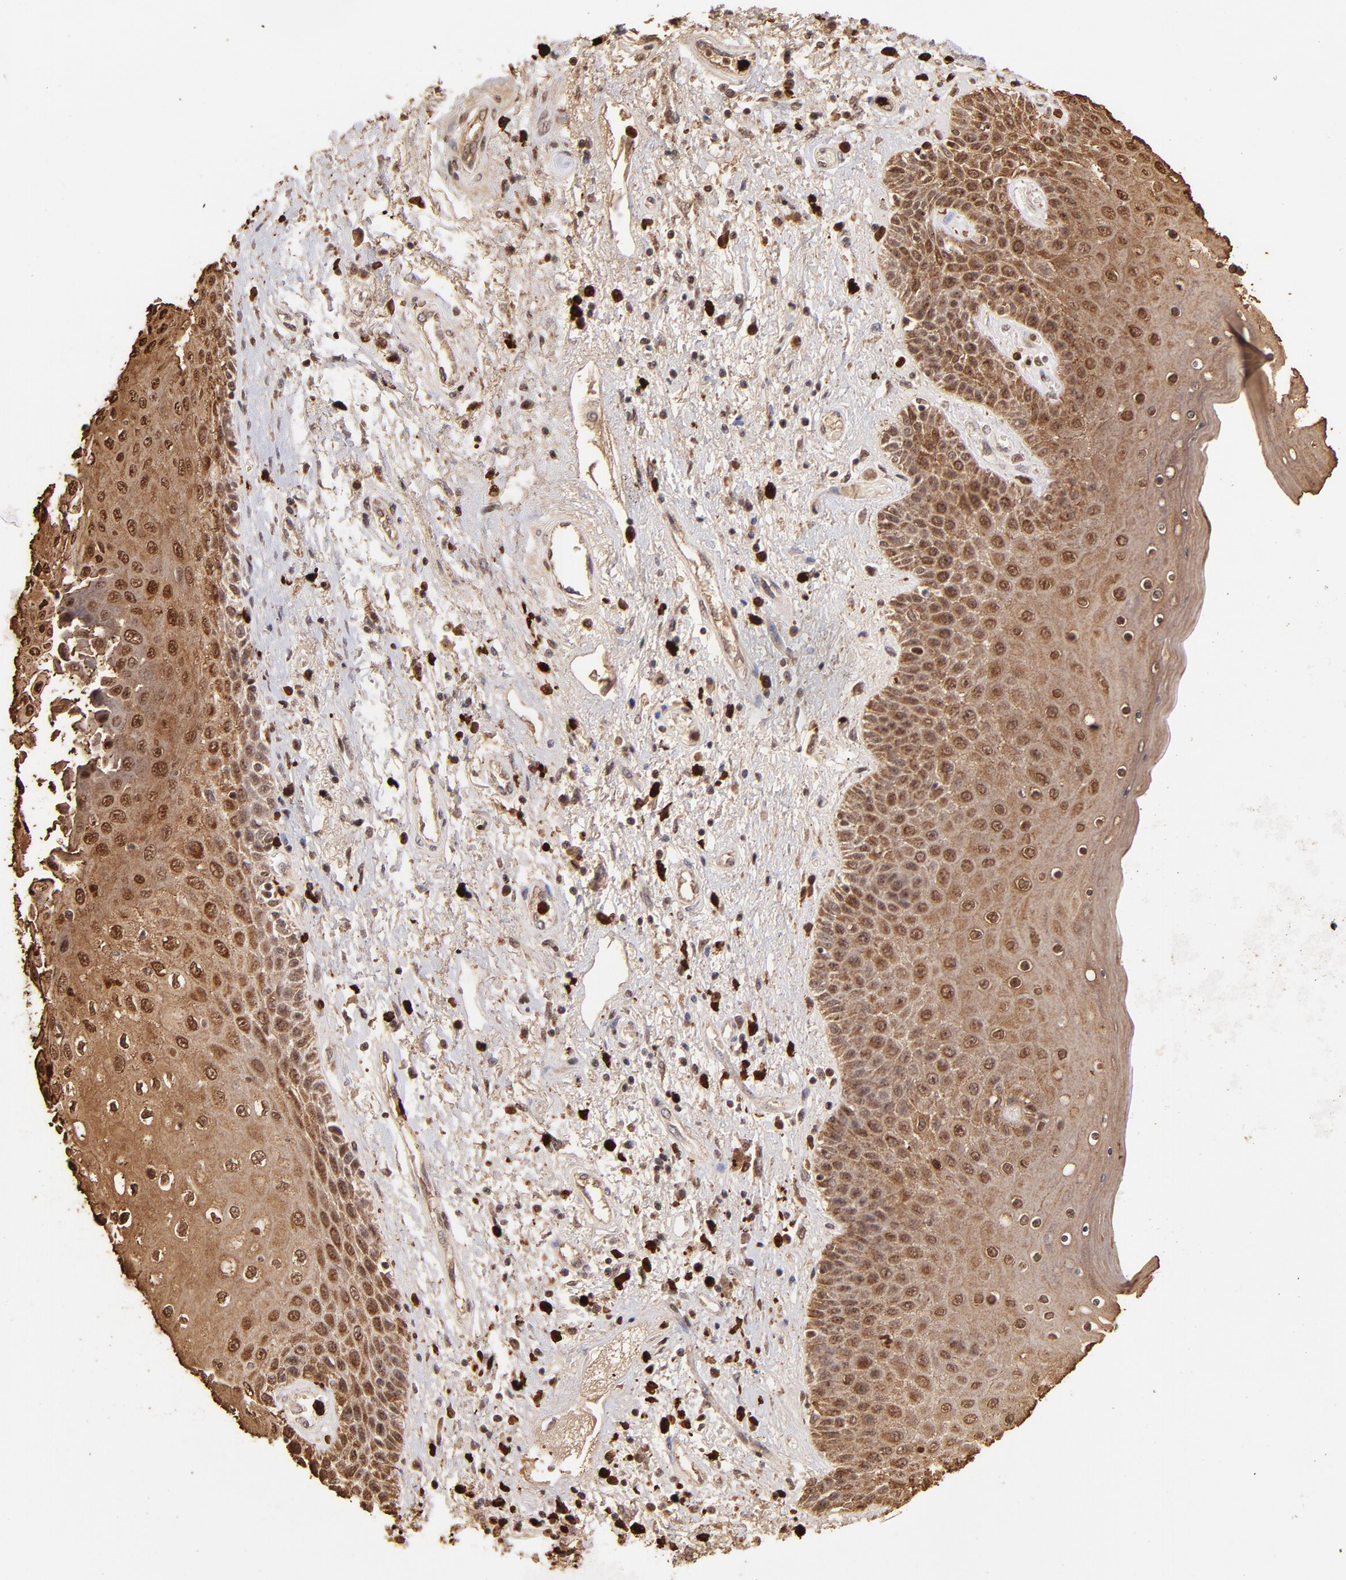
{"staining": {"intensity": "moderate", "quantity": ">75%", "location": "cytoplasmic/membranous,nuclear"}, "tissue": "skin", "cell_type": "Epidermal cells", "image_type": "normal", "snomed": [{"axis": "morphology", "description": "Normal tissue, NOS"}, {"axis": "topography", "description": "Anal"}], "caption": "A brown stain highlights moderate cytoplasmic/membranous,nuclear staining of a protein in epidermal cells of normal human skin. Nuclei are stained in blue.", "gene": "ZFX", "patient": {"sex": "female", "age": 46}}